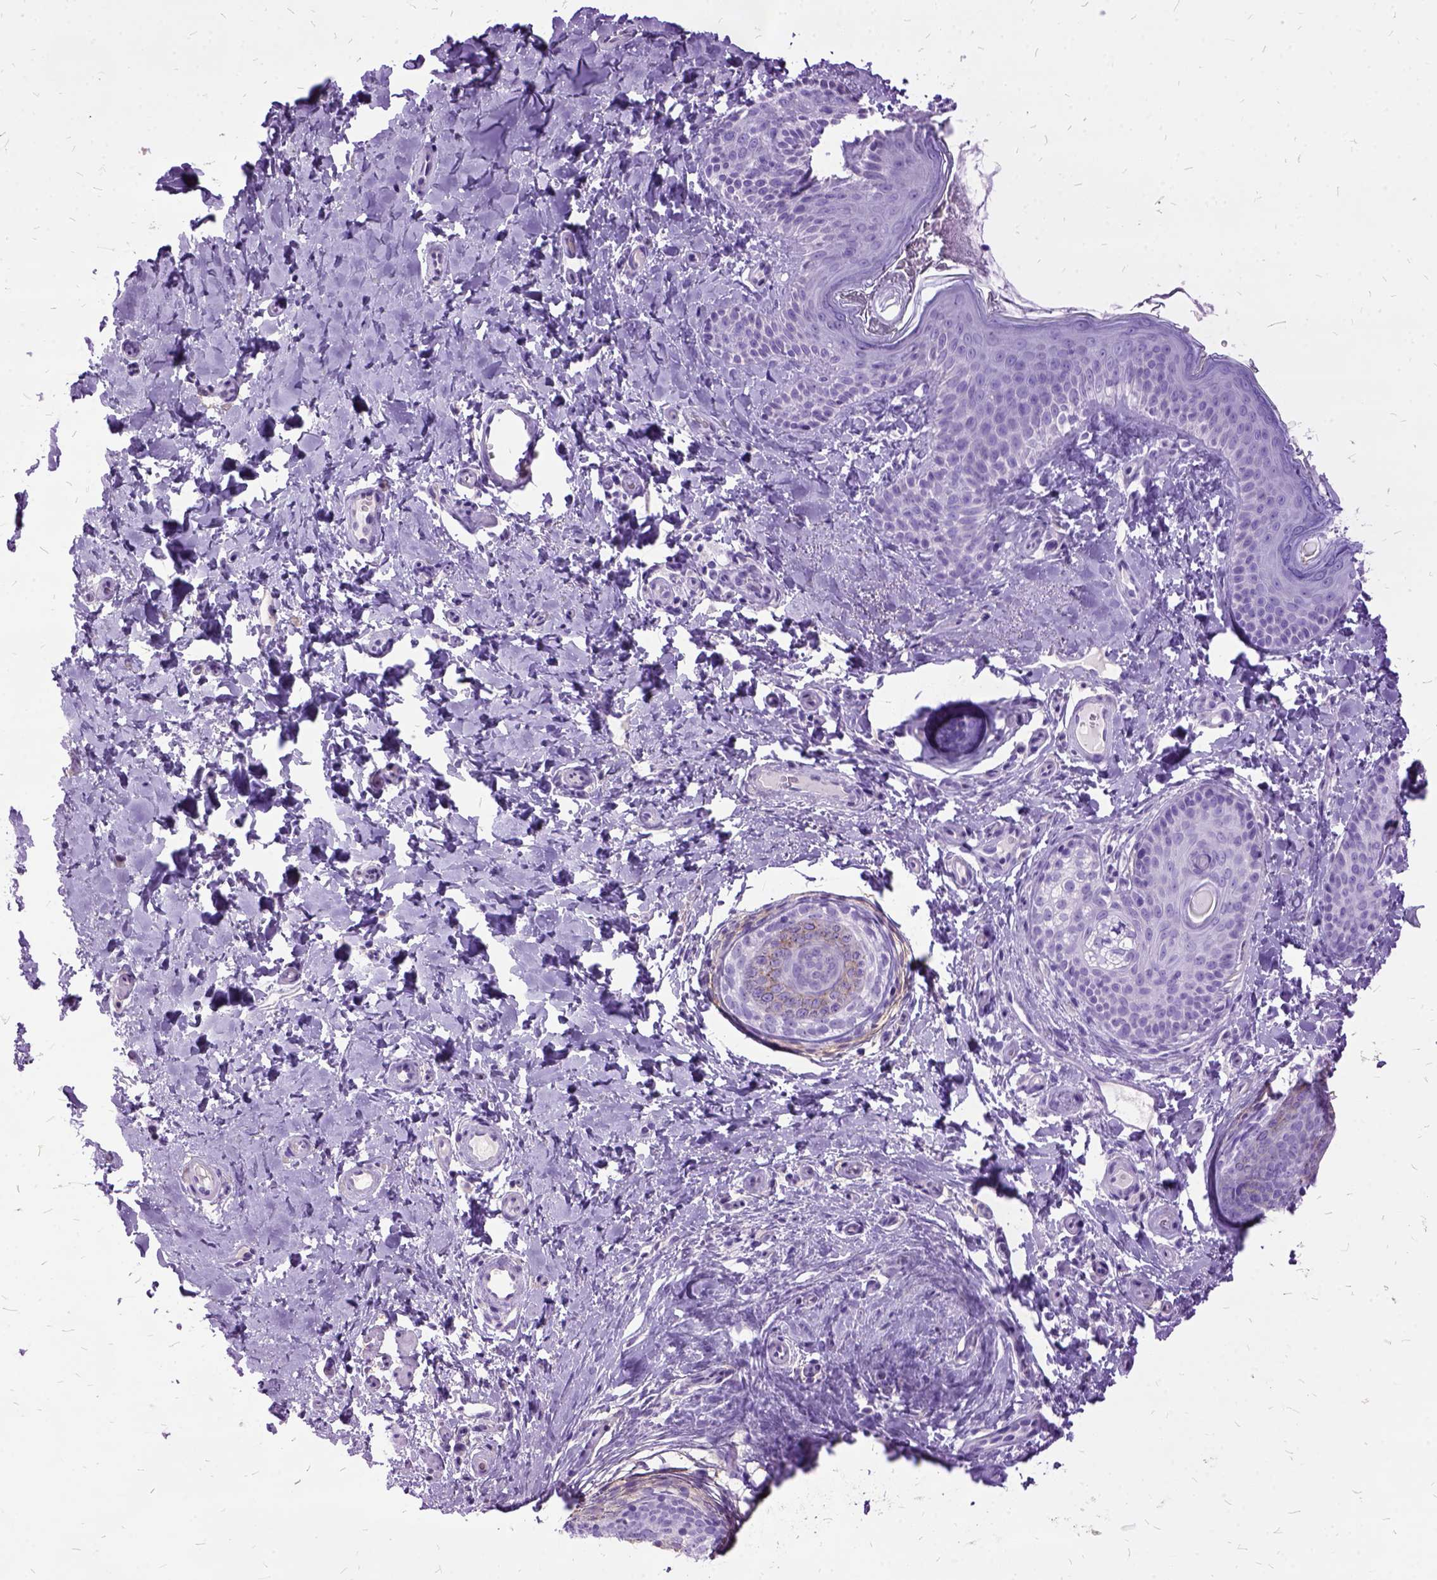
{"staining": {"intensity": "negative", "quantity": "none", "location": "none"}, "tissue": "skin cancer", "cell_type": "Tumor cells", "image_type": "cancer", "snomed": [{"axis": "morphology", "description": "Basal cell carcinoma"}, {"axis": "topography", "description": "Skin"}], "caption": "IHC of skin basal cell carcinoma displays no expression in tumor cells.", "gene": "MME", "patient": {"sex": "male", "age": 89}}